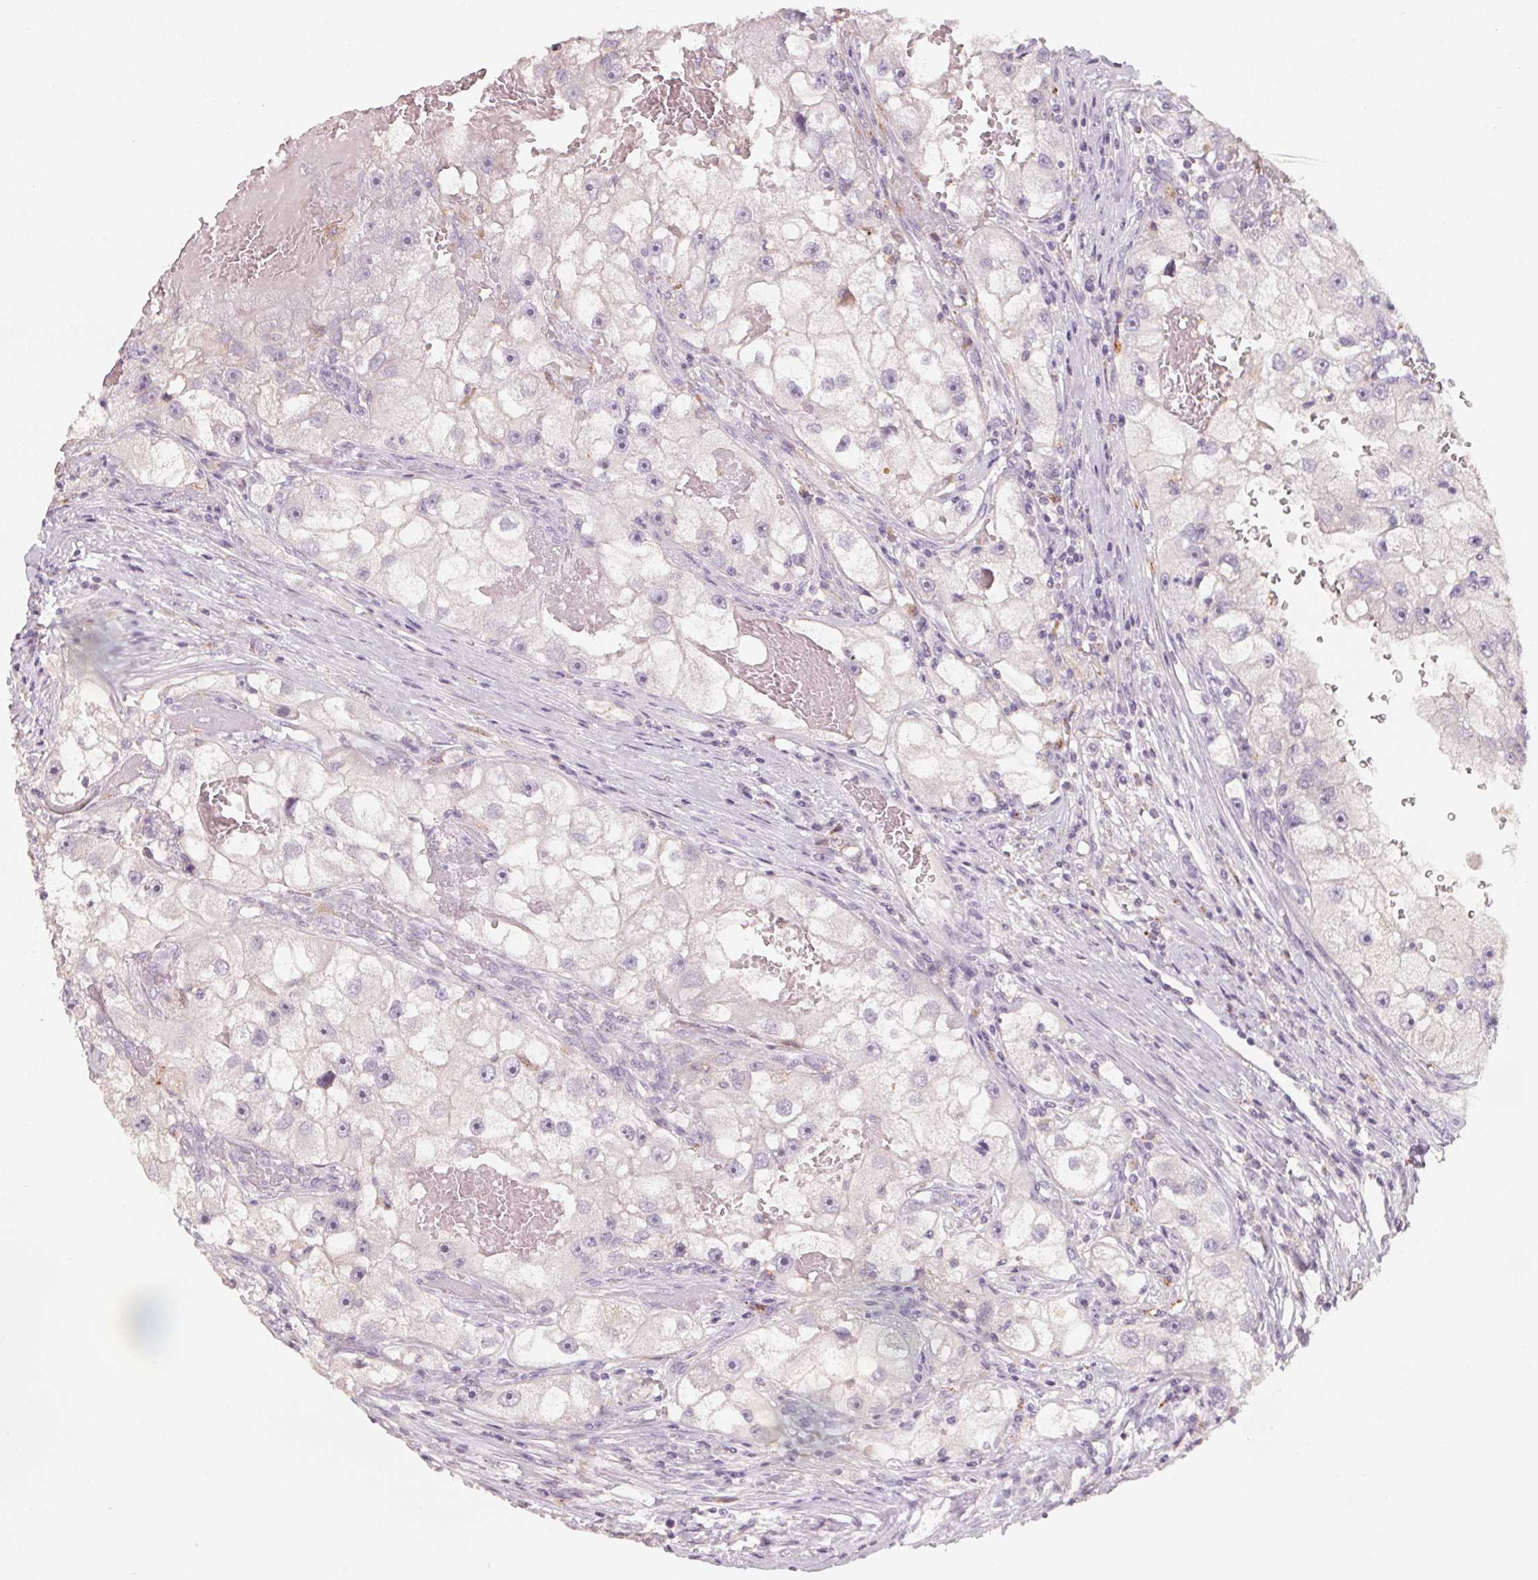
{"staining": {"intensity": "negative", "quantity": "none", "location": "none"}, "tissue": "renal cancer", "cell_type": "Tumor cells", "image_type": "cancer", "snomed": [{"axis": "morphology", "description": "Adenocarcinoma, NOS"}, {"axis": "topography", "description": "Kidney"}], "caption": "Immunohistochemistry micrograph of renal adenocarcinoma stained for a protein (brown), which shows no positivity in tumor cells.", "gene": "TREH", "patient": {"sex": "male", "age": 63}}